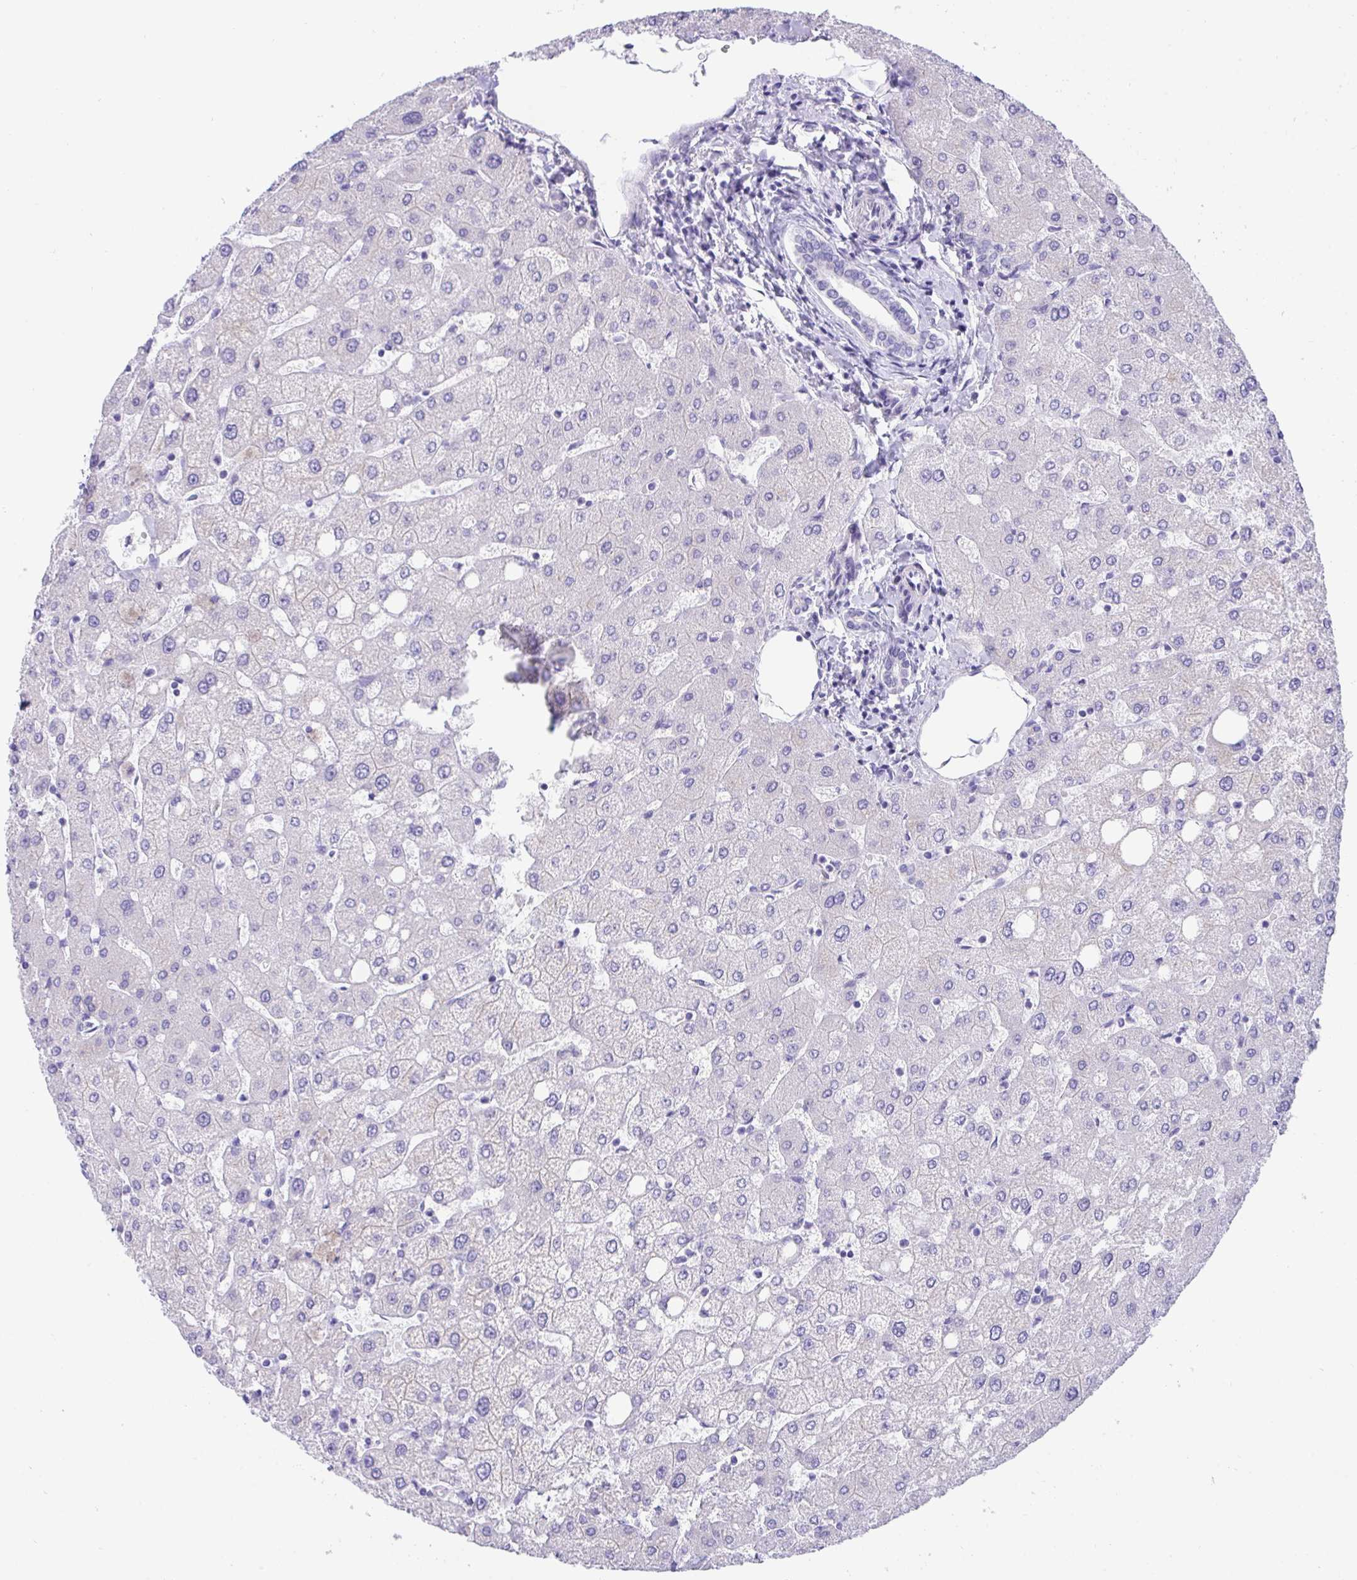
{"staining": {"intensity": "negative", "quantity": "none", "location": "none"}, "tissue": "liver", "cell_type": "Cholangiocytes", "image_type": "normal", "snomed": [{"axis": "morphology", "description": "Normal tissue, NOS"}, {"axis": "topography", "description": "Liver"}], "caption": "The micrograph exhibits no staining of cholangiocytes in benign liver.", "gene": "TMEM106B", "patient": {"sex": "female", "age": 54}}